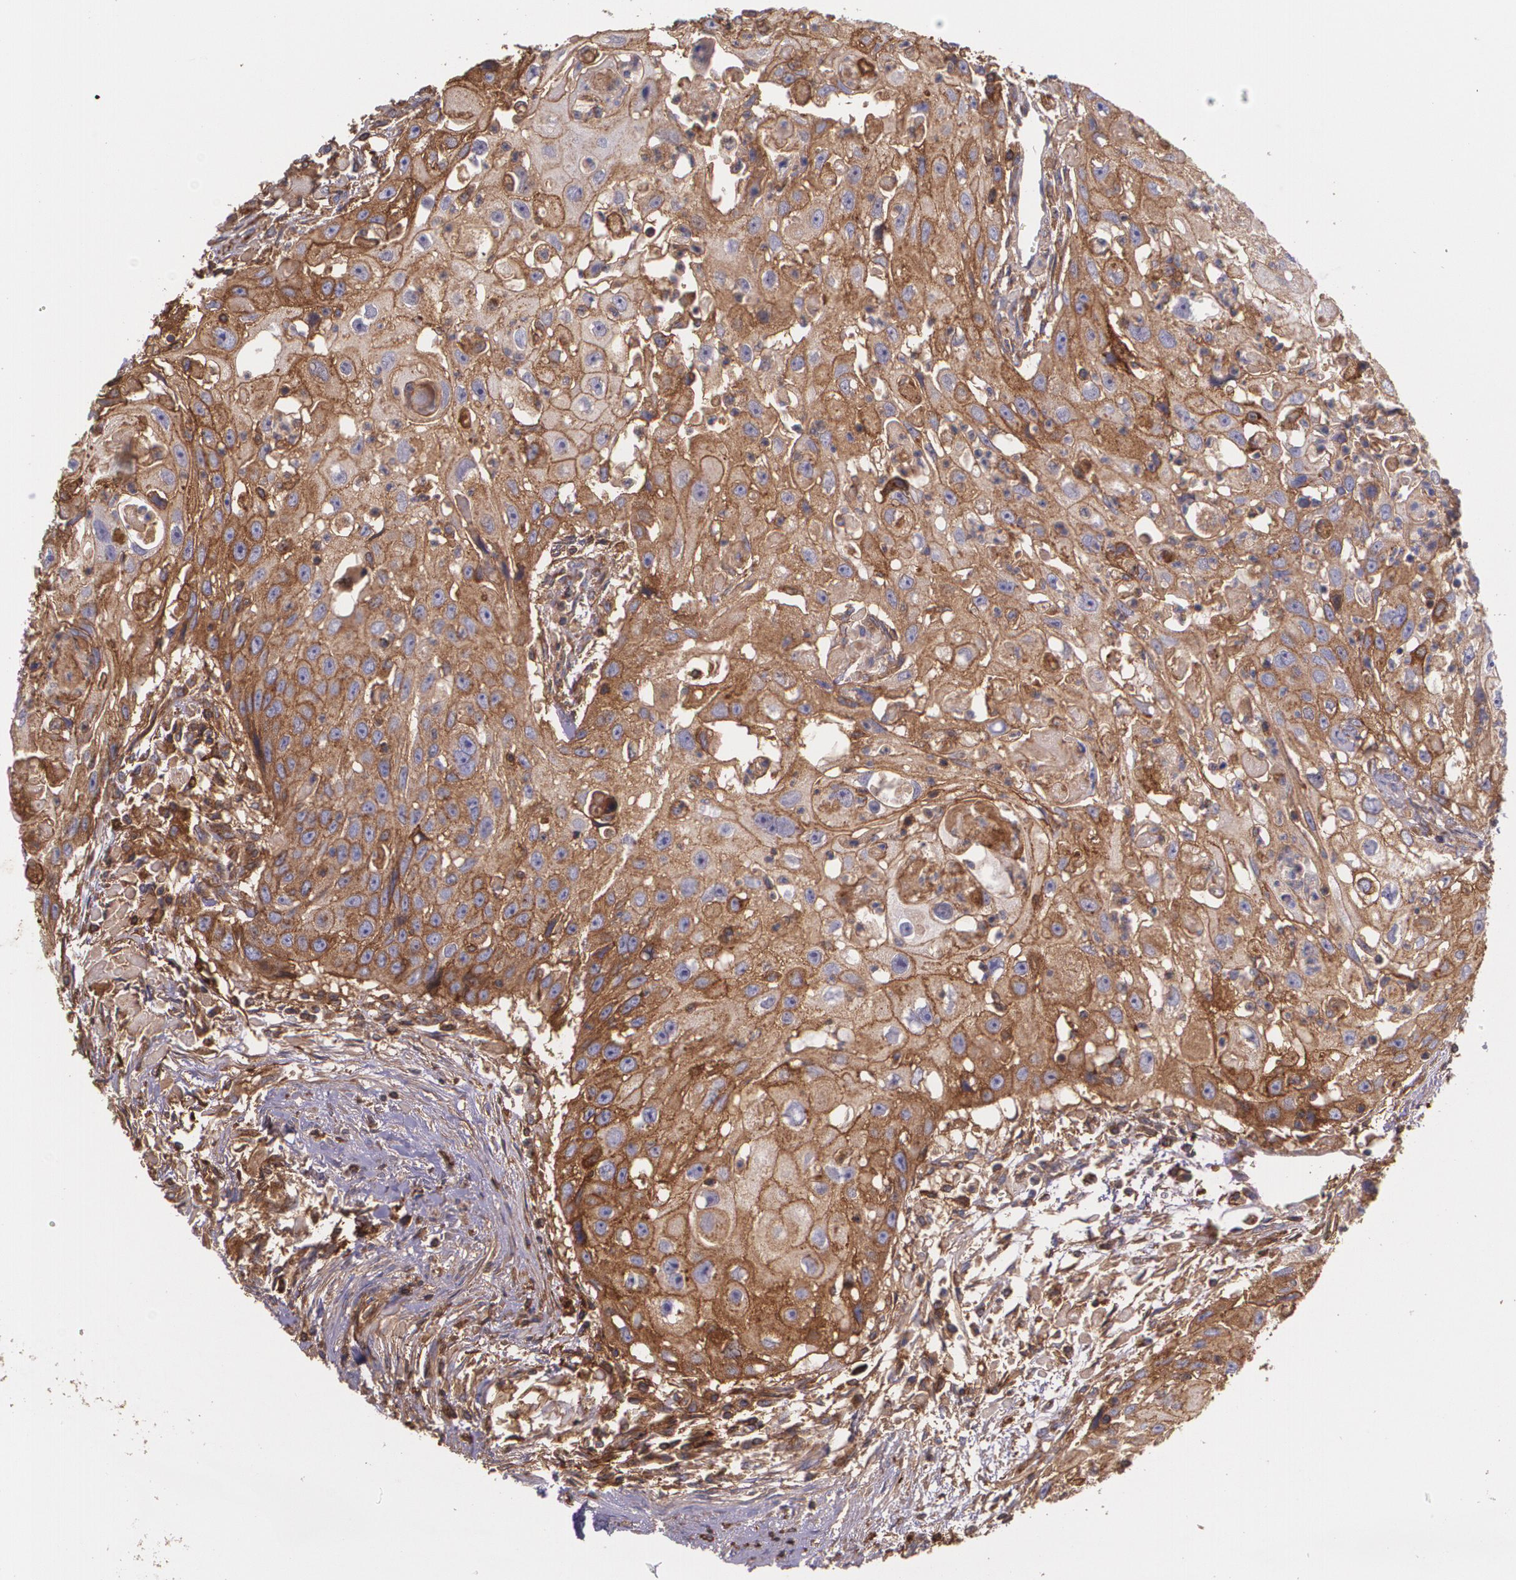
{"staining": {"intensity": "weak", "quantity": ">75%", "location": "cytoplasmic/membranous"}, "tissue": "head and neck cancer", "cell_type": "Tumor cells", "image_type": "cancer", "snomed": [{"axis": "morphology", "description": "Squamous cell carcinoma, NOS"}, {"axis": "topography", "description": "Head-Neck"}], "caption": "Tumor cells display low levels of weak cytoplasmic/membranous expression in about >75% of cells in human head and neck cancer (squamous cell carcinoma).", "gene": "B2M", "patient": {"sex": "male", "age": 64}}